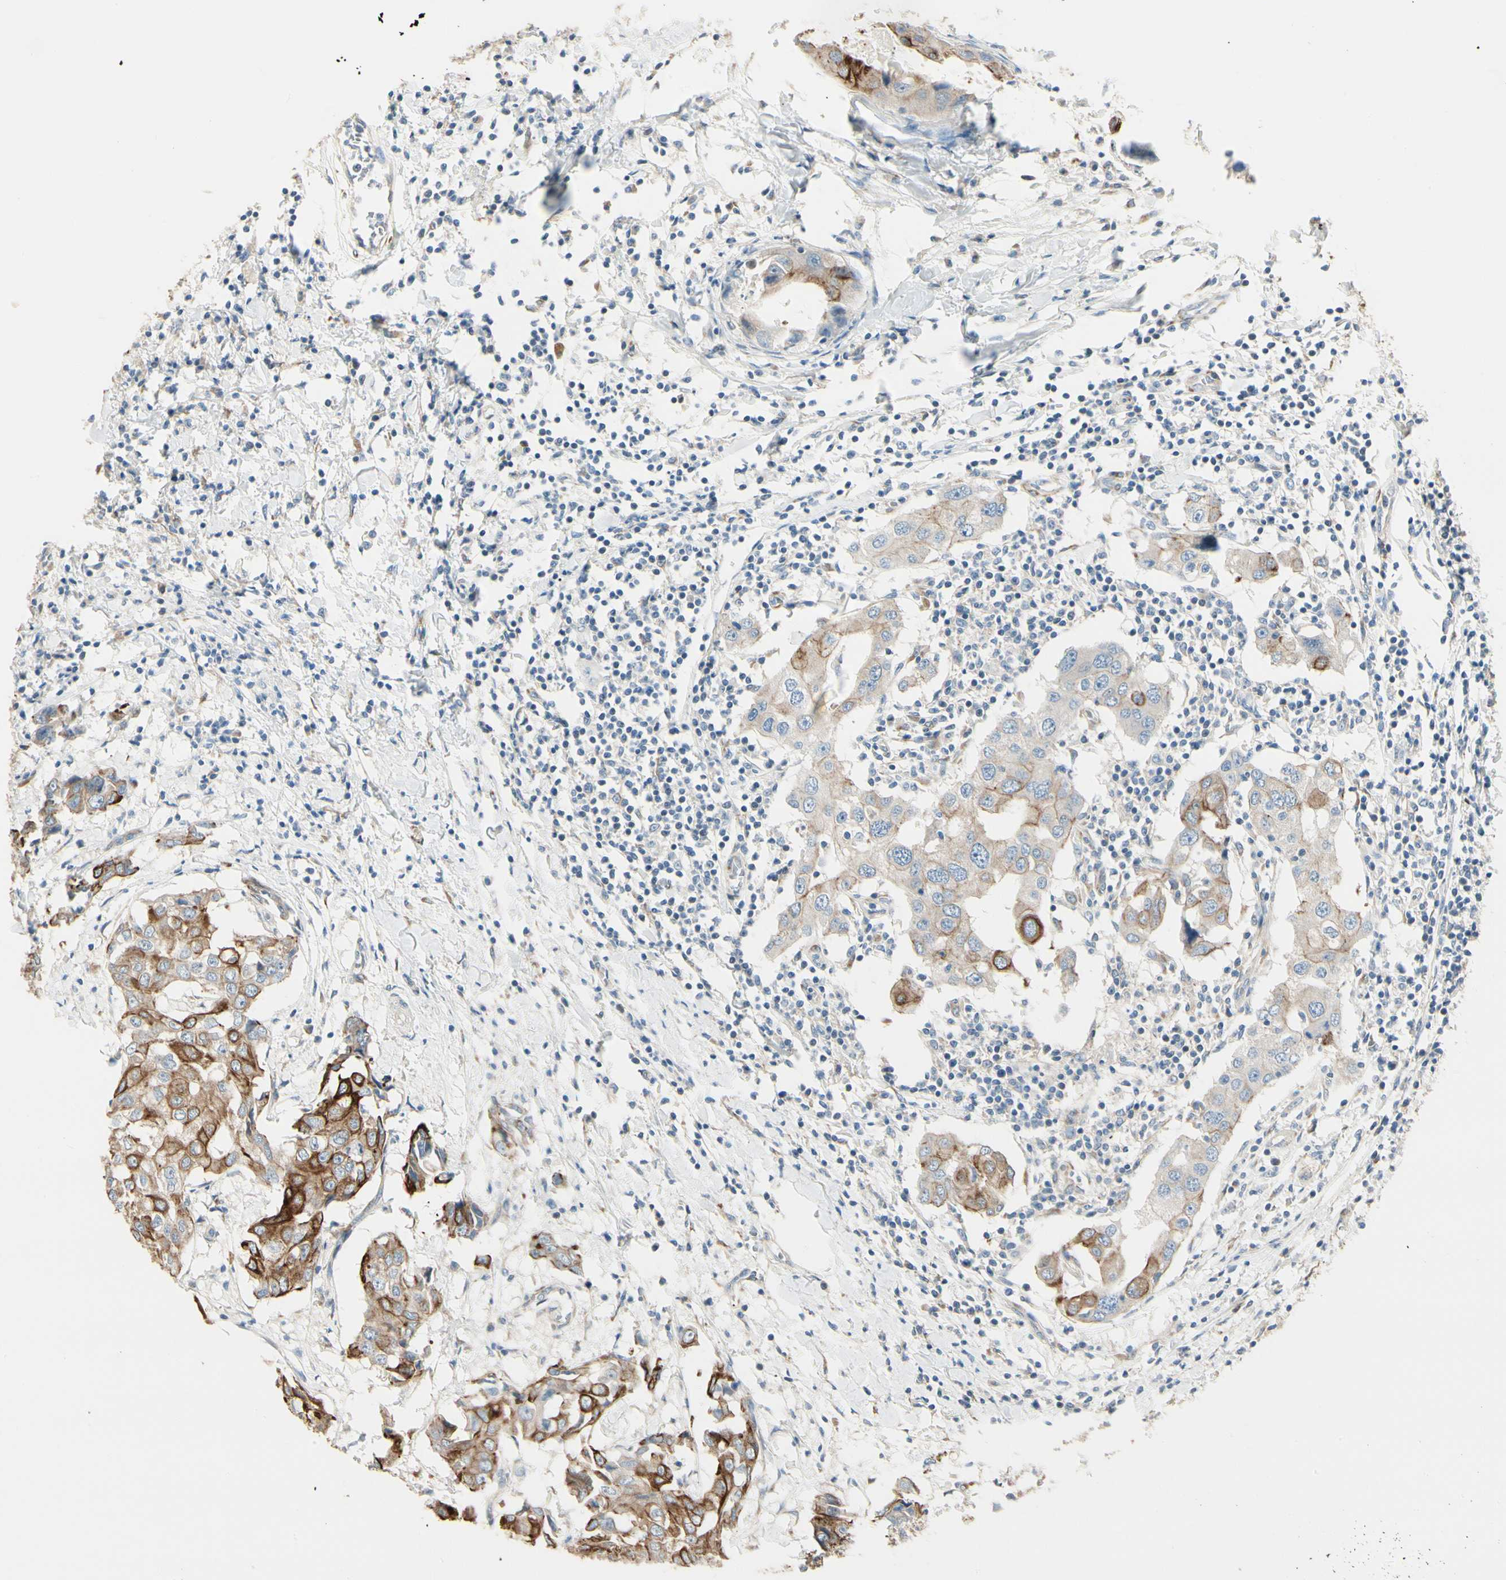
{"staining": {"intensity": "strong", "quantity": "<25%", "location": "cytoplasmic/membranous"}, "tissue": "breast cancer", "cell_type": "Tumor cells", "image_type": "cancer", "snomed": [{"axis": "morphology", "description": "Duct carcinoma"}, {"axis": "topography", "description": "Breast"}], "caption": "A micrograph of breast cancer (invasive ductal carcinoma) stained for a protein demonstrates strong cytoplasmic/membranous brown staining in tumor cells.", "gene": "DUSP12", "patient": {"sex": "female", "age": 27}}